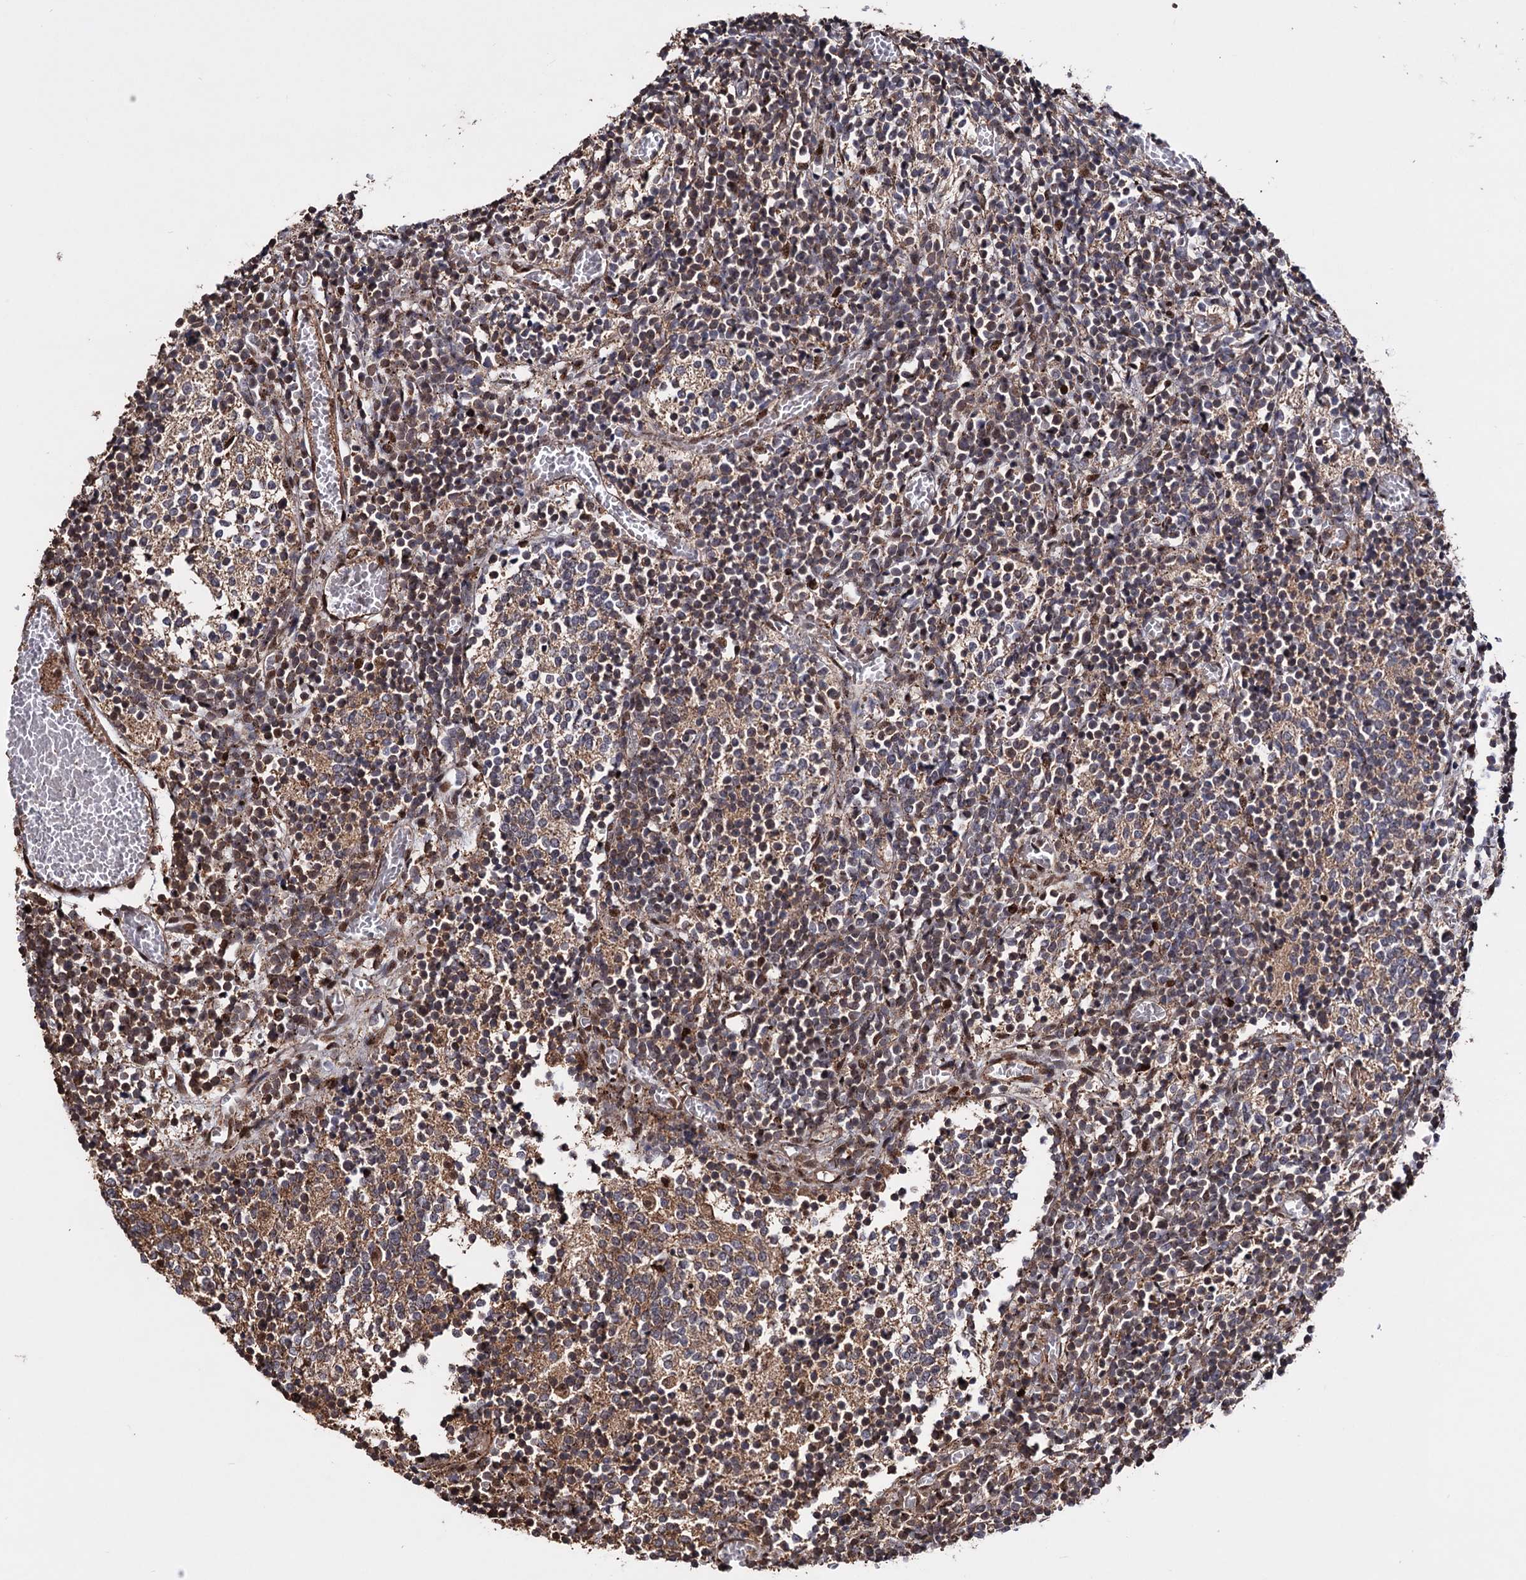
{"staining": {"intensity": "moderate", "quantity": "25%-75%", "location": "cytoplasmic/membranous,nuclear"}, "tissue": "glioma", "cell_type": "Tumor cells", "image_type": "cancer", "snomed": [{"axis": "morphology", "description": "Glioma, malignant, Low grade"}, {"axis": "topography", "description": "Brain"}], "caption": "Glioma was stained to show a protein in brown. There is medium levels of moderate cytoplasmic/membranous and nuclear staining in approximately 25%-75% of tumor cells. (Brightfield microscopy of DAB IHC at high magnification).", "gene": "PIGB", "patient": {"sex": "female", "age": 1}}